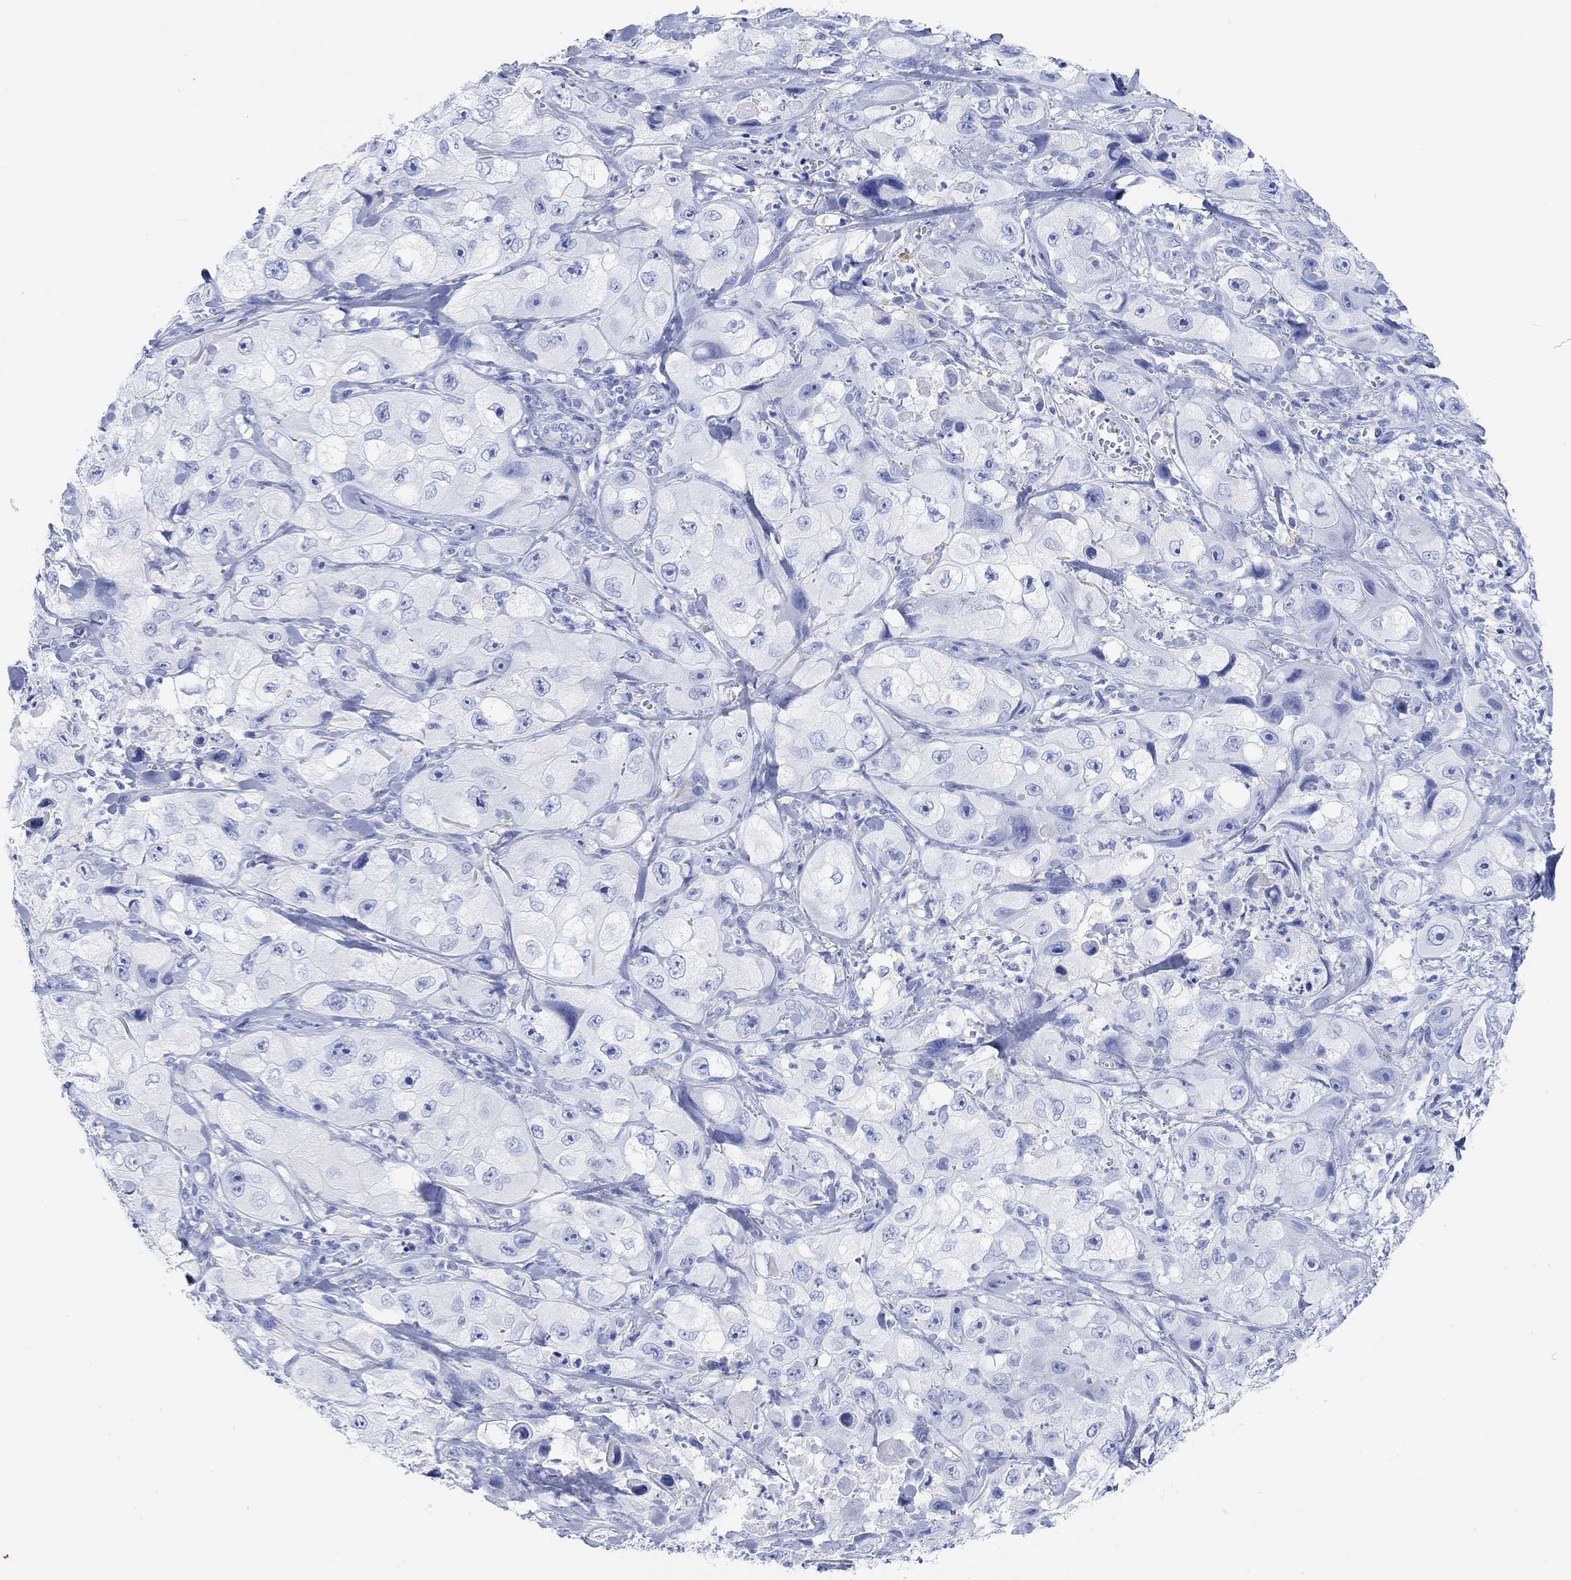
{"staining": {"intensity": "negative", "quantity": "none", "location": "none"}, "tissue": "skin cancer", "cell_type": "Tumor cells", "image_type": "cancer", "snomed": [{"axis": "morphology", "description": "Squamous cell carcinoma, NOS"}, {"axis": "topography", "description": "Skin"}, {"axis": "topography", "description": "Subcutis"}], "caption": "IHC of human skin cancer exhibits no expression in tumor cells.", "gene": "ANKRD33", "patient": {"sex": "male", "age": 73}}